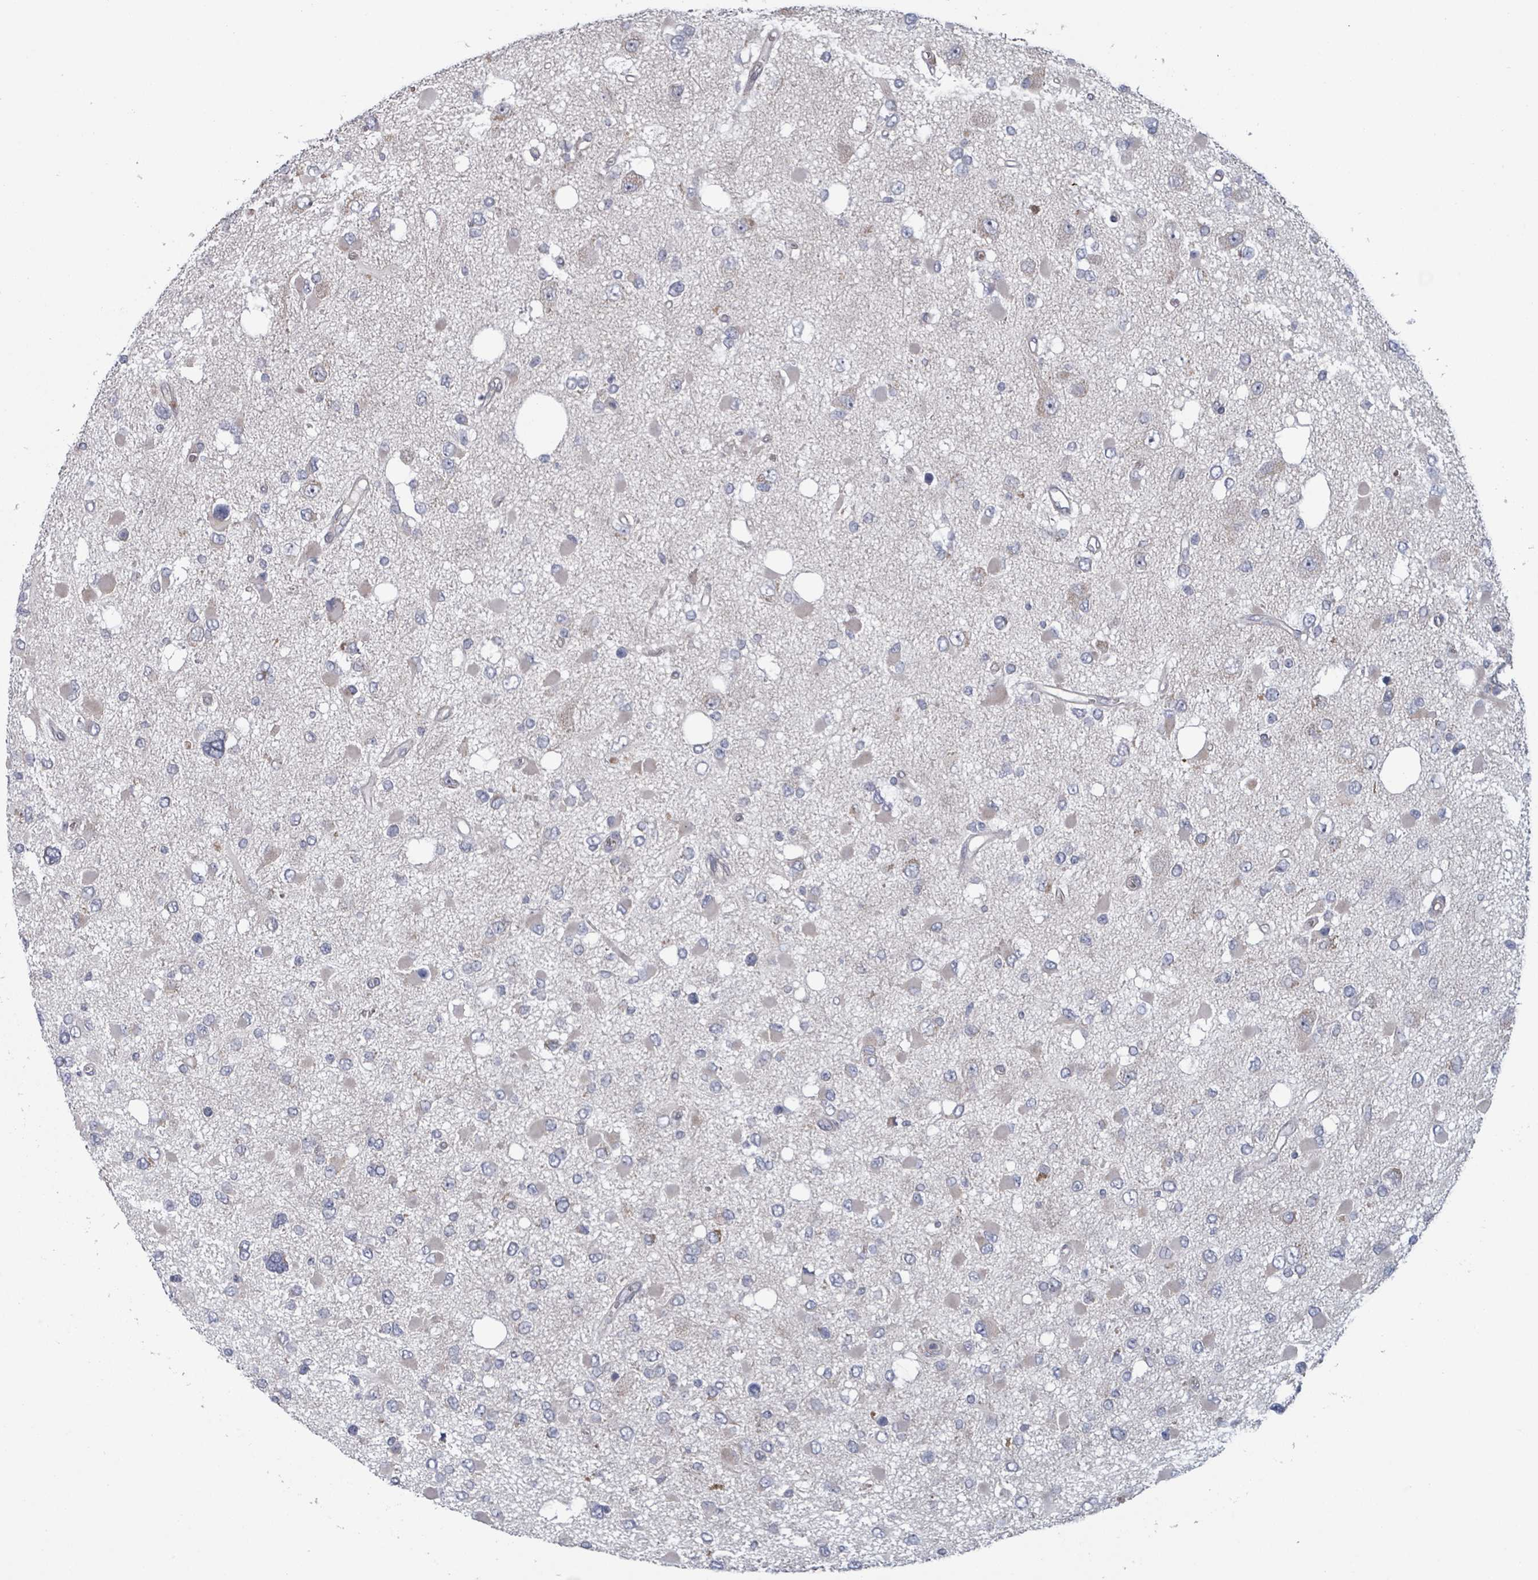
{"staining": {"intensity": "moderate", "quantity": "<25%", "location": "cytoplasmic/membranous"}, "tissue": "glioma", "cell_type": "Tumor cells", "image_type": "cancer", "snomed": [{"axis": "morphology", "description": "Glioma, malignant, High grade"}, {"axis": "topography", "description": "Brain"}], "caption": "A high-resolution histopathology image shows immunohistochemistry (IHC) staining of glioma, which reveals moderate cytoplasmic/membranous positivity in about <25% of tumor cells. (brown staining indicates protein expression, while blue staining denotes nuclei).", "gene": "FKBP1A", "patient": {"sex": "male", "age": 53}}